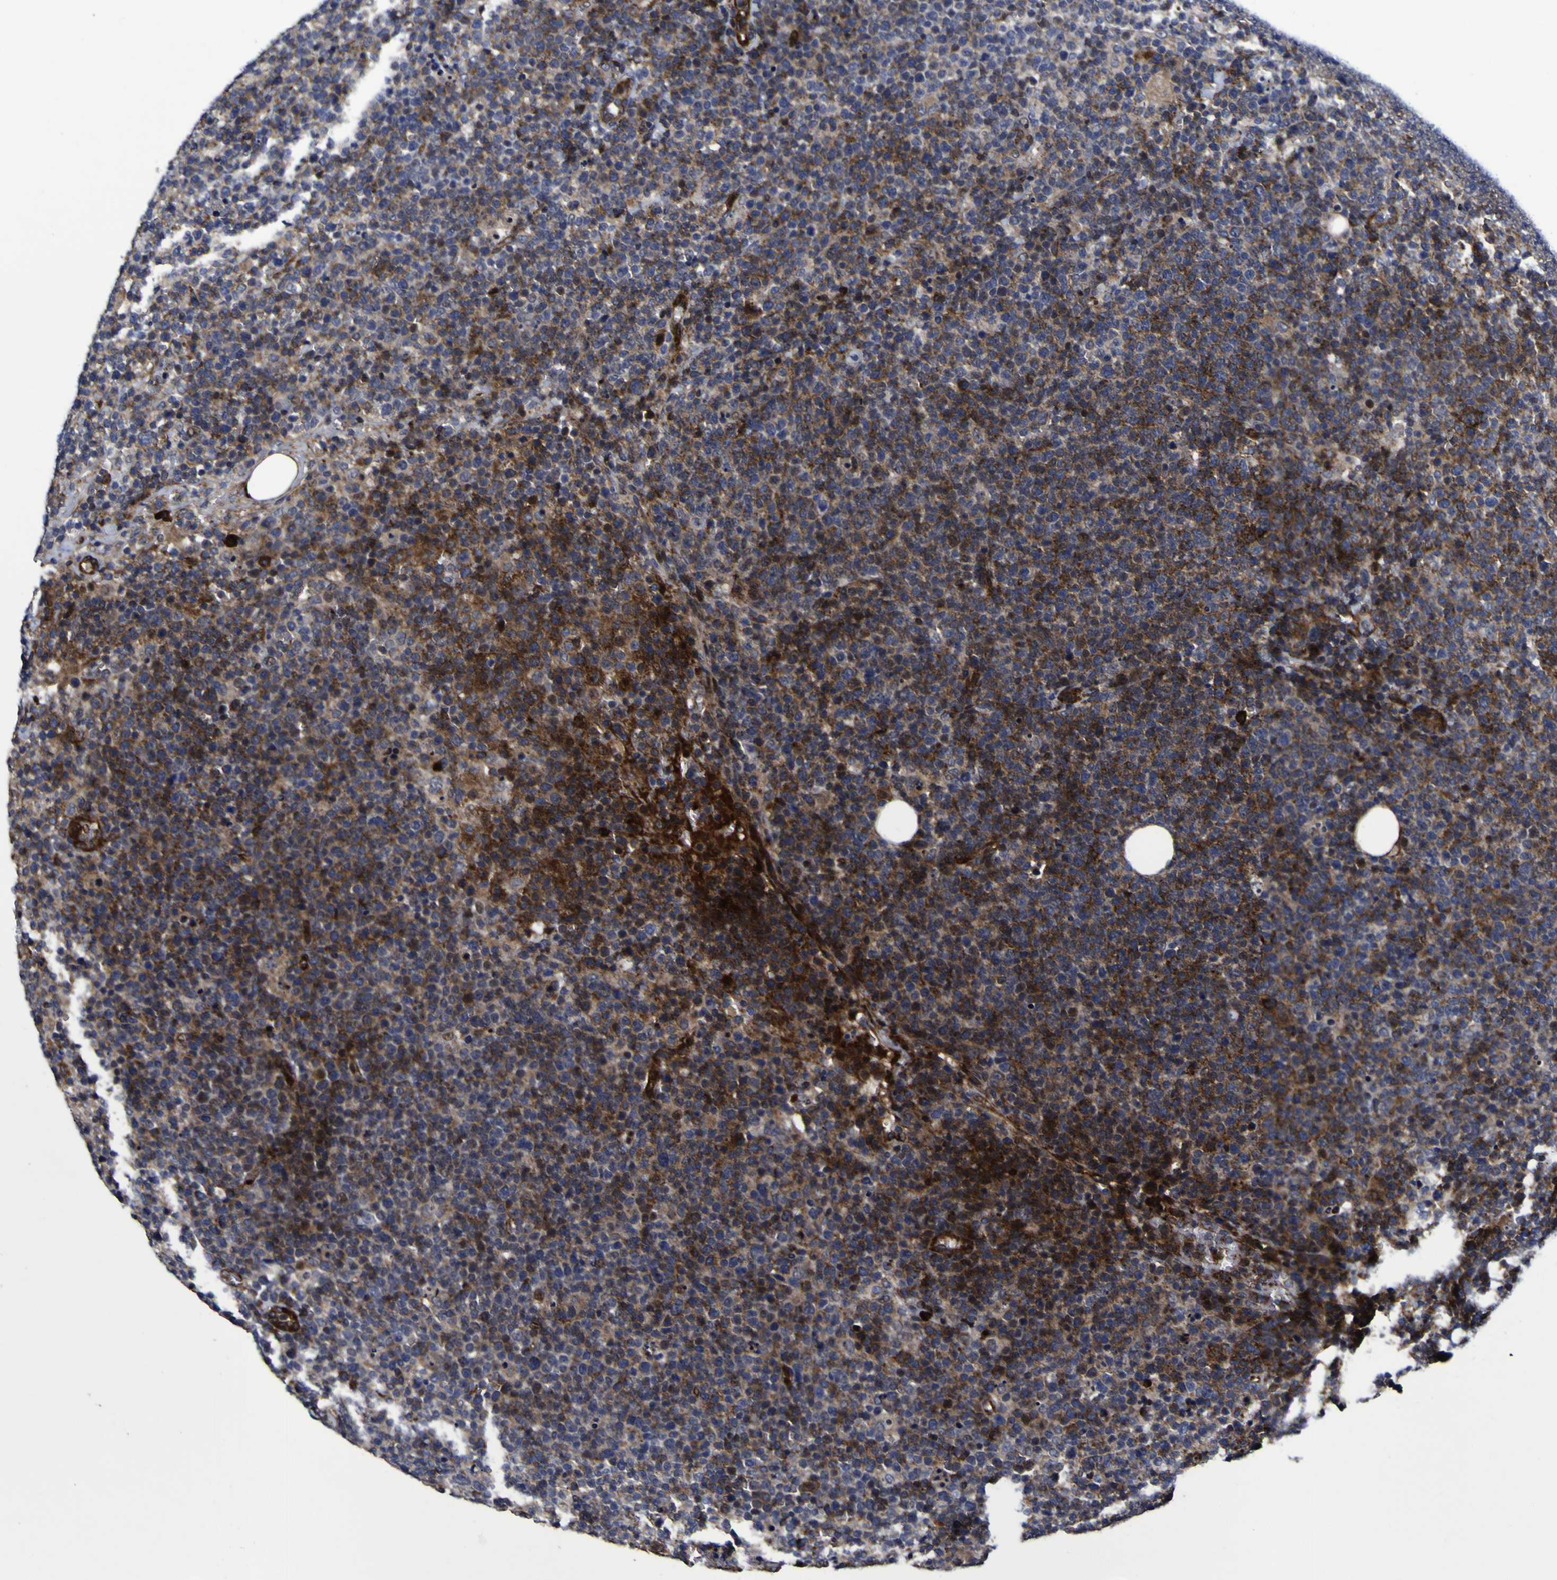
{"staining": {"intensity": "moderate", "quantity": "25%-75%", "location": "cytoplasmic/membranous"}, "tissue": "lymphoma", "cell_type": "Tumor cells", "image_type": "cancer", "snomed": [{"axis": "morphology", "description": "Malignant lymphoma, non-Hodgkin's type, High grade"}, {"axis": "topography", "description": "Lymph node"}], "caption": "Tumor cells demonstrate medium levels of moderate cytoplasmic/membranous expression in about 25%-75% of cells in high-grade malignant lymphoma, non-Hodgkin's type.", "gene": "MGLL", "patient": {"sex": "male", "age": 61}}